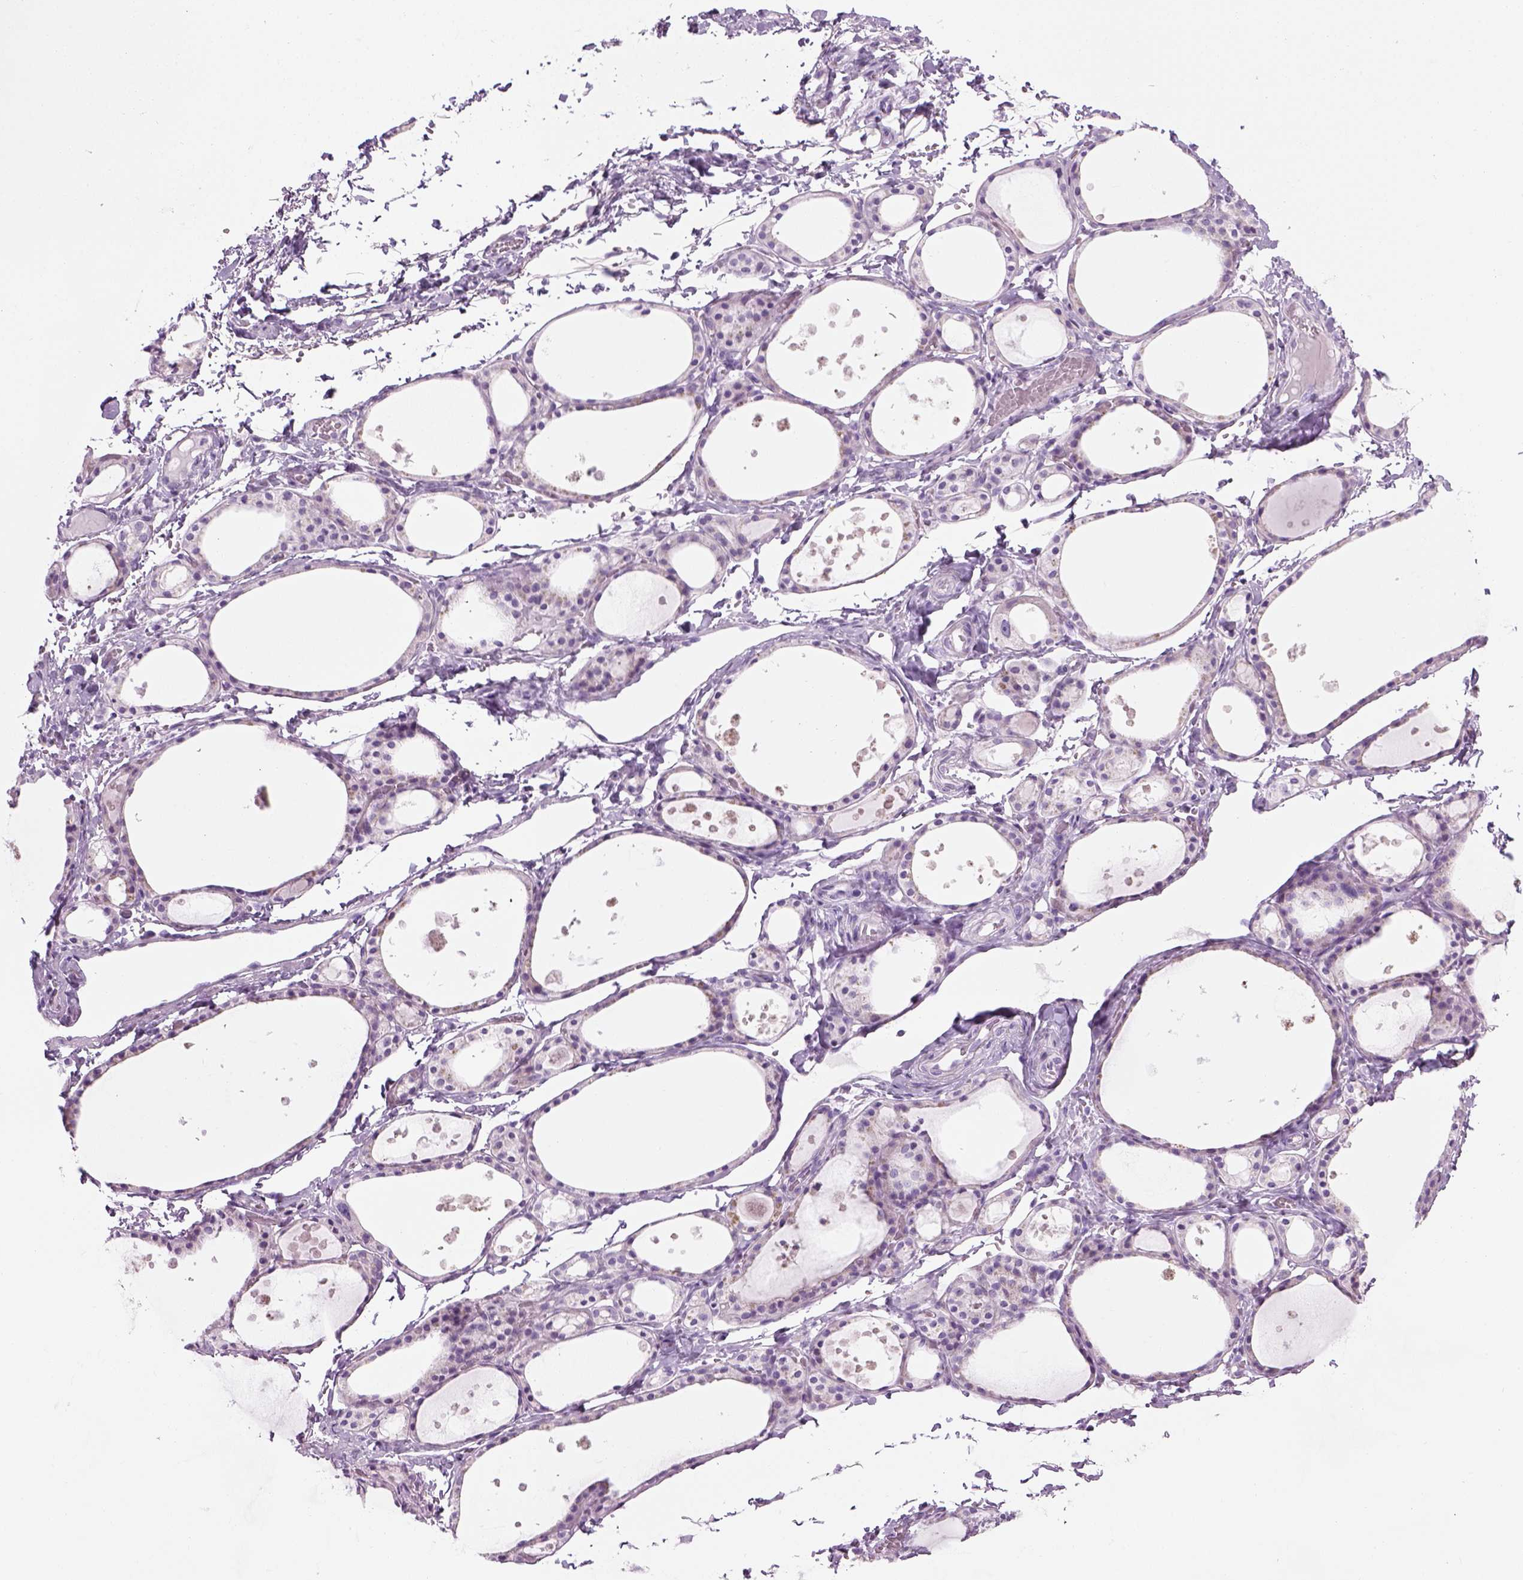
{"staining": {"intensity": "negative", "quantity": "none", "location": "none"}, "tissue": "thyroid gland", "cell_type": "Glandular cells", "image_type": "normal", "snomed": [{"axis": "morphology", "description": "Normal tissue, NOS"}, {"axis": "topography", "description": "Thyroid gland"}], "caption": "A micrograph of human thyroid gland is negative for staining in glandular cells. Nuclei are stained in blue.", "gene": "CIBAR2", "patient": {"sex": "male", "age": 68}}